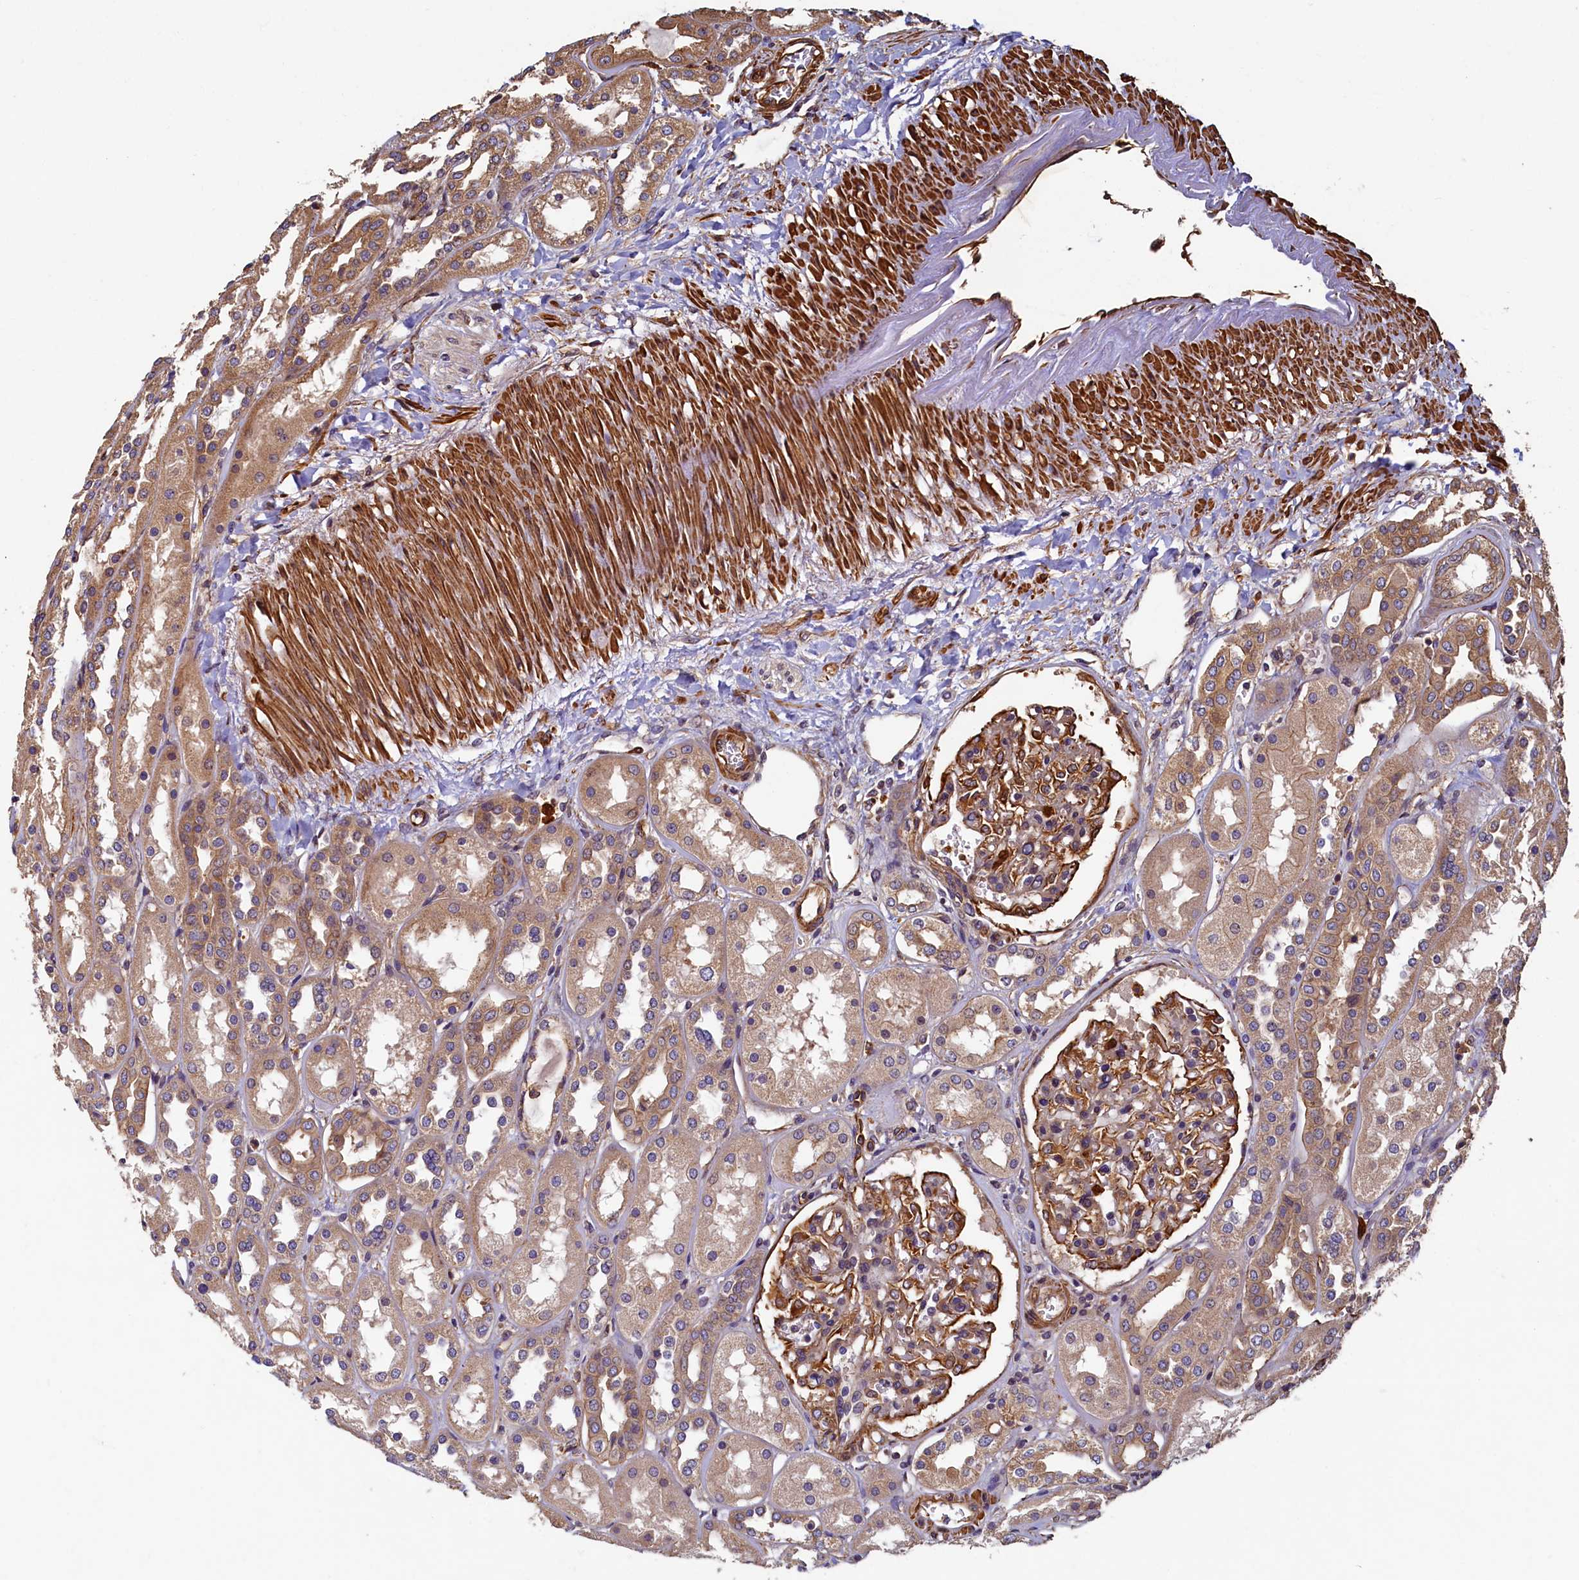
{"staining": {"intensity": "strong", "quantity": ">75%", "location": "cytoplasmic/membranous"}, "tissue": "kidney", "cell_type": "Cells in glomeruli", "image_type": "normal", "snomed": [{"axis": "morphology", "description": "Normal tissue, NOS"}, {"axis": "topography", "description": "Kidney"}], "caption": "Immunohistochemistry (IHC) histopathology image of benign kidney stained for a protein (brown), which displays high levels of strong cytoplasmic/membranous expression in approximately >75% of cells in glomeruli.", "gene": "CCDC102B", "patient": {"sex": "male", "age": 70}}